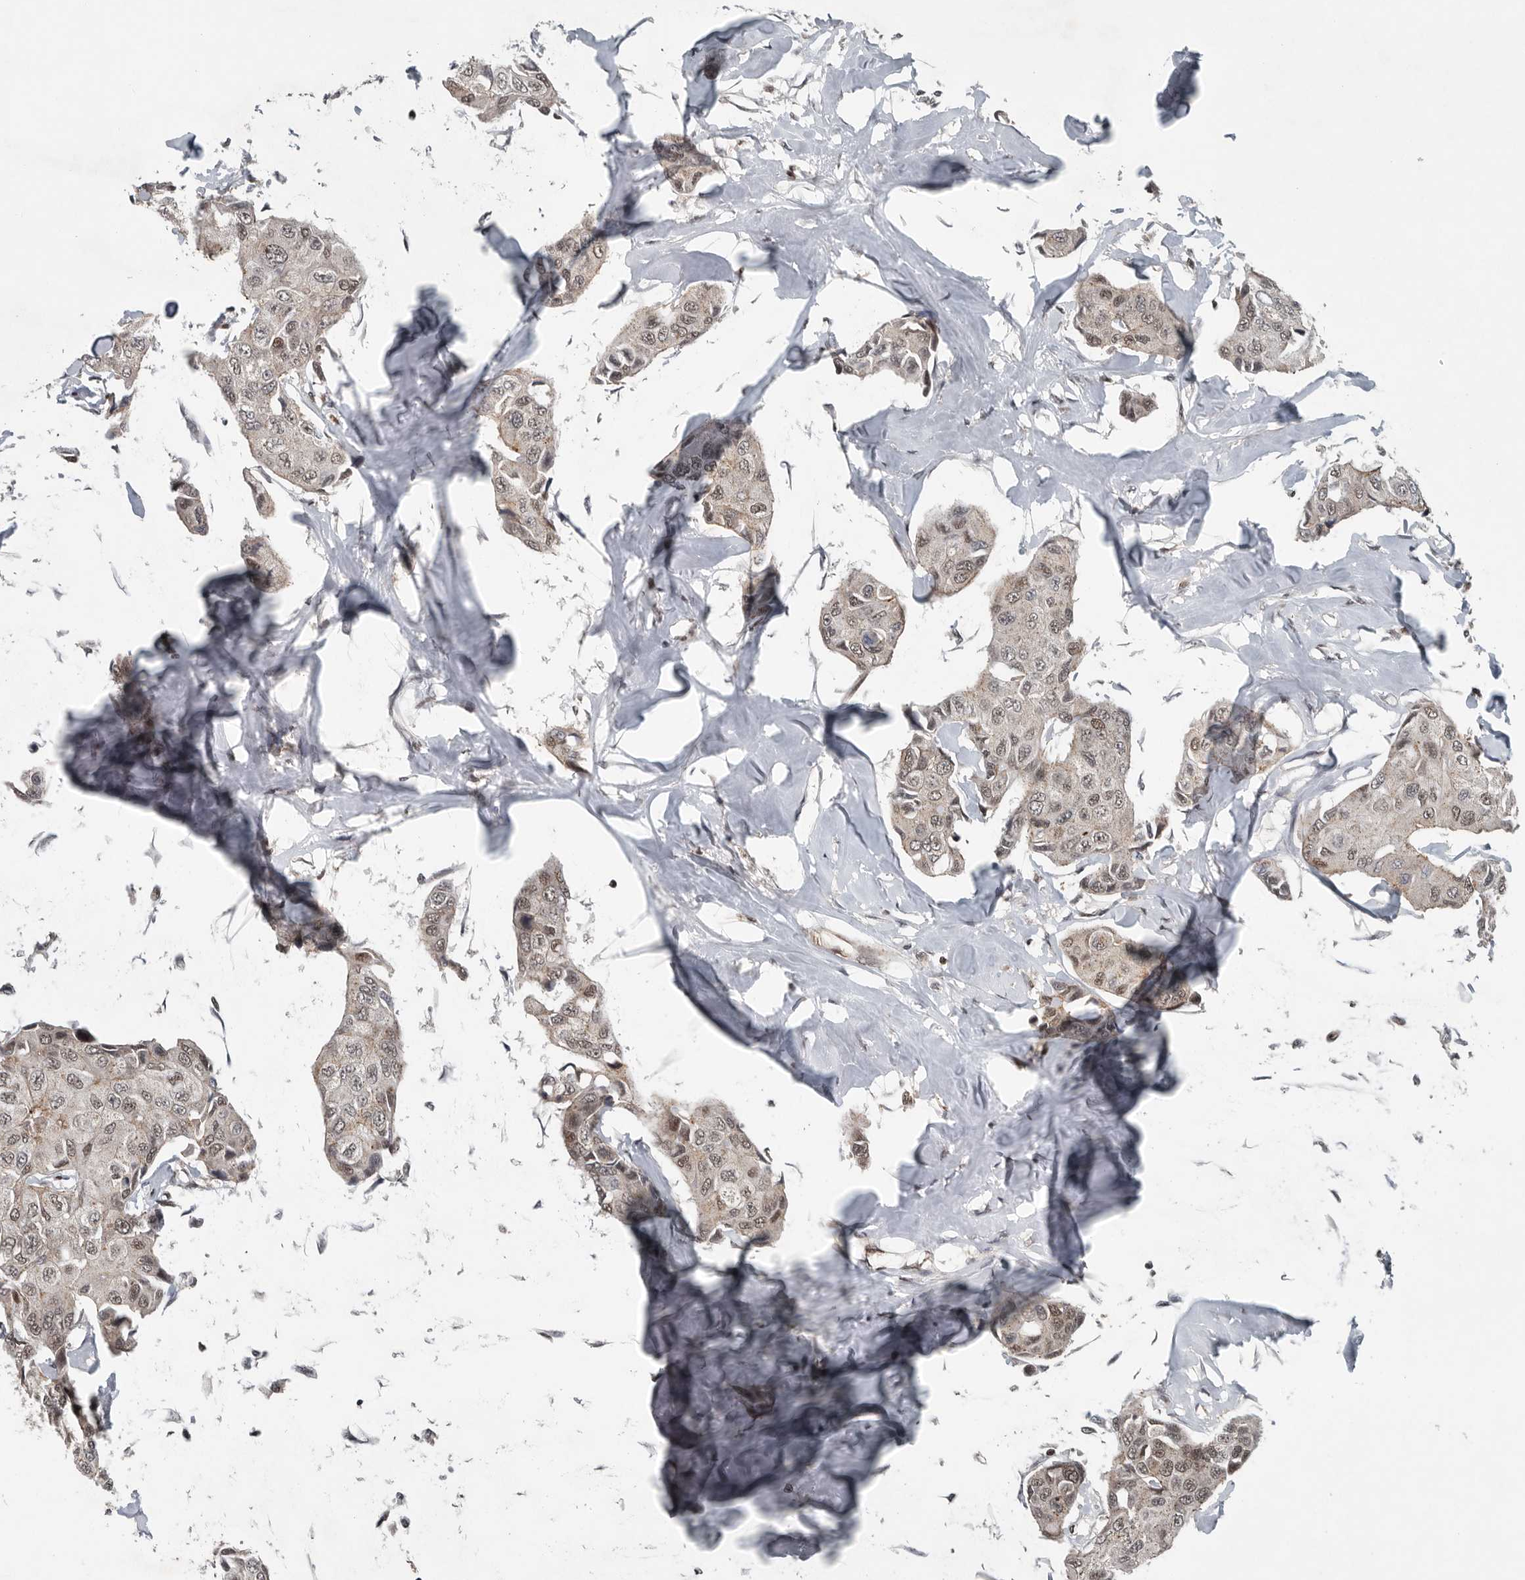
{"staining": {"intensity": "weak", "quantity": ">75%", "location": "nuclear"}, "tissue": "breast cancer", "cell_type": "Tumor cells", "image_type": "cancer", "snomed": [{"axis": "morphology", "description": "Duct carcinoma"}, {"axis": "topography", "description": "Breast"}], "caption": "IHC micrograph of breast infiltrating ductal carcinoma stained for a protein (brown), which displays low levels of weak nuclear staining in about >75% of tumor cells.", "gene": "SENP7", "patient": {"sex": "female", "age": 80}}